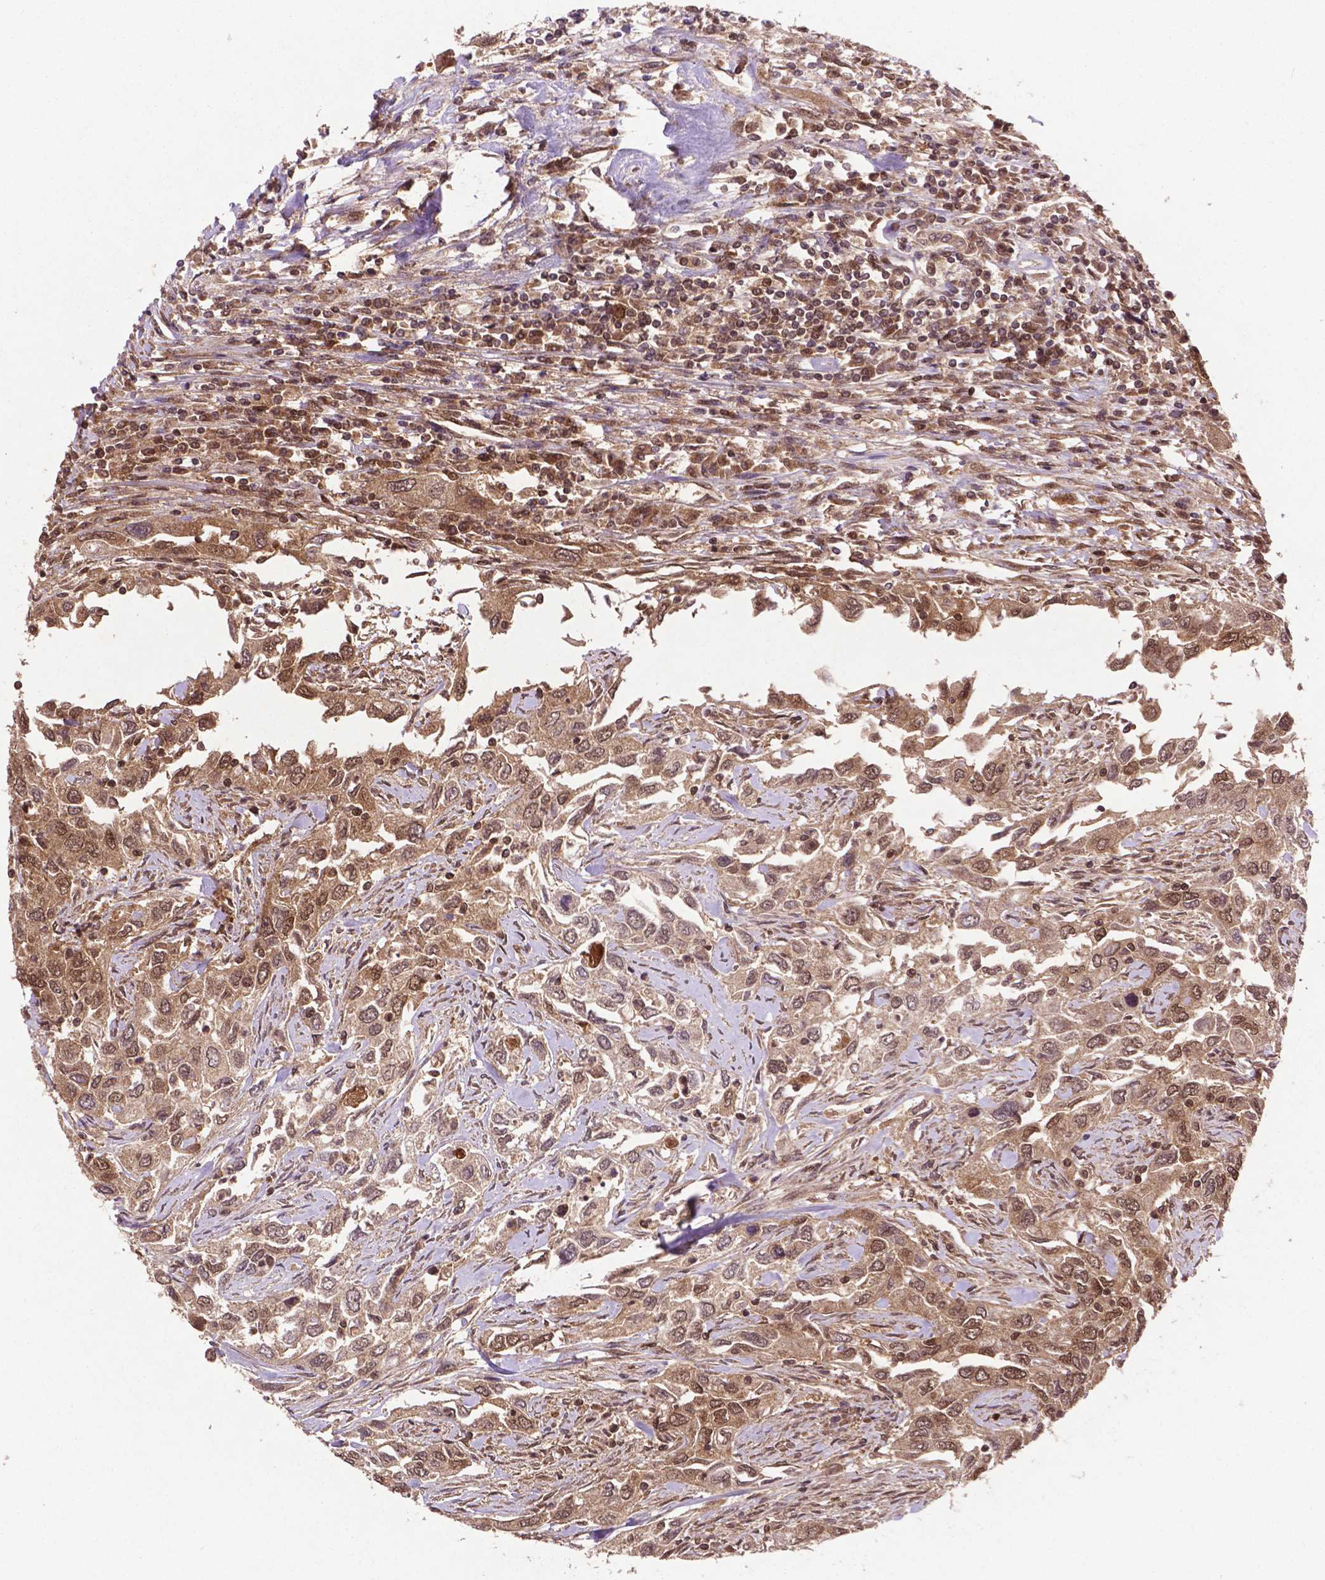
{"staining": {"intensity": "moderate", "quantity": ">75%", "location": "cytoplasmic/membranous,nuclear"}, "tissue": "urothelial cancer", "cell_type": "Tumor cells", "image_type": "cancer", "snomed": [{"axis": "morphology", "description": "Urothelial carcinoma, High grade"}, {"axis": "topography", "description": "Urinary bladder"}], "caption": "Protein expression analysis of human high-grade urothelial carcinoma reveals moderate cytoplasmic/membranous and nuclear staining in about >75% of tumor cells.", "gene": "UBE2L6", "patient": {"sex": "male", "age": 76}}